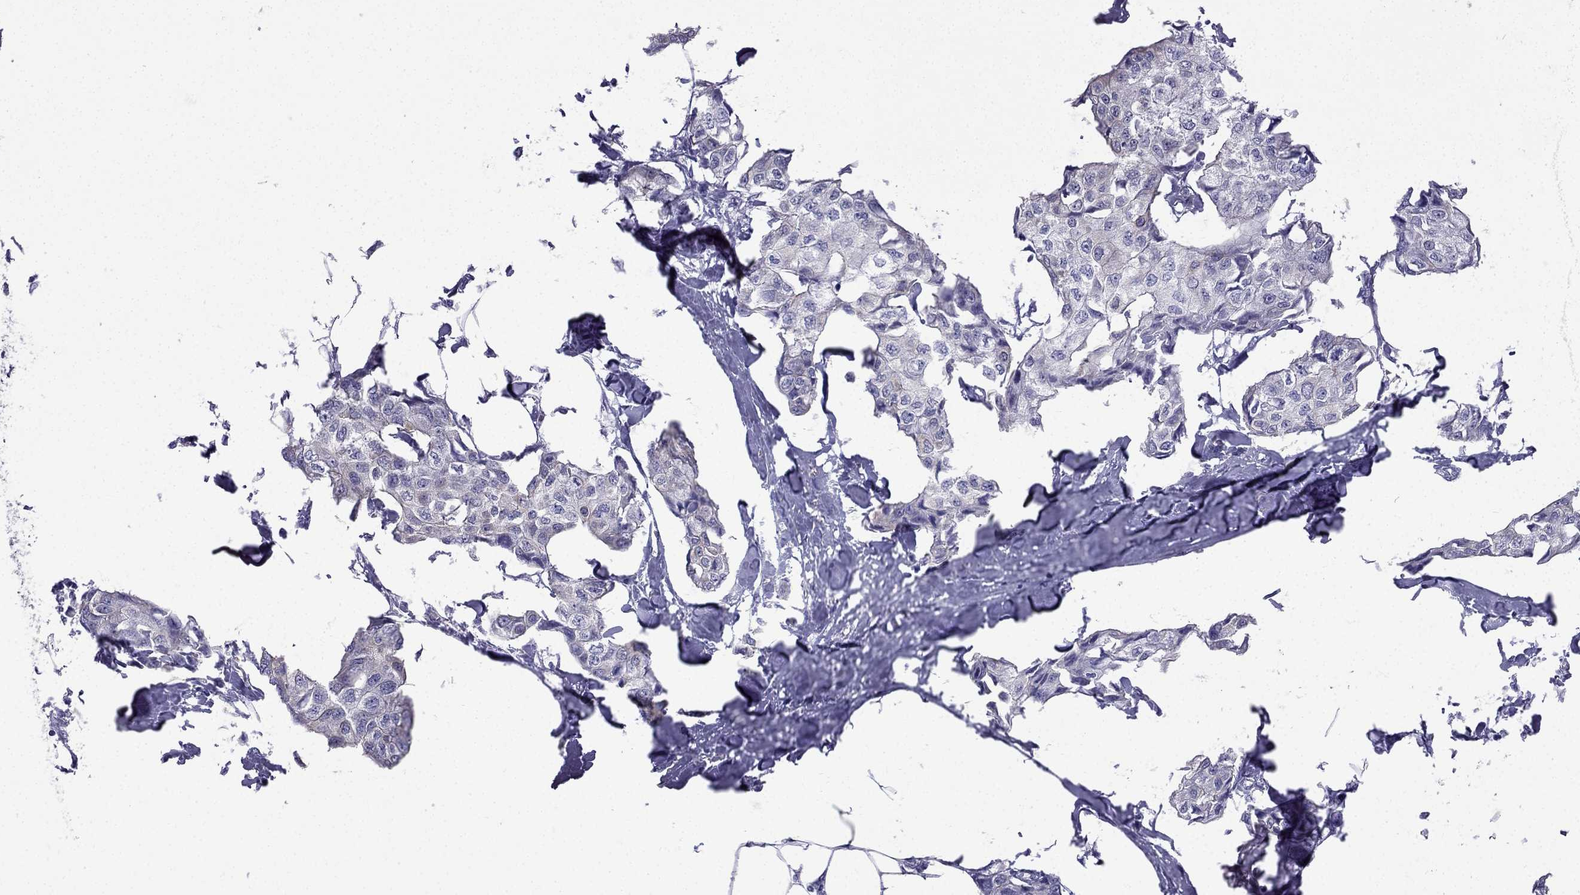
{"staining": {"intensity": "negative", "quantity": "none", "location": "none"}, "tissue": "breast cancer", "cell_type": "Tumor cells", "image_type": "cancer", "snomed": [{"axis": "morphology", "description": "Duct carcinoma"}, {"axis": "topography", "description": "Breast"}], "caption": "Tumor cells show no significant protein staining in breast cancer (infiltrating ductal carcinoma).", "gene": "GJA8", "patient": {"sex": "female", "age": 80}}